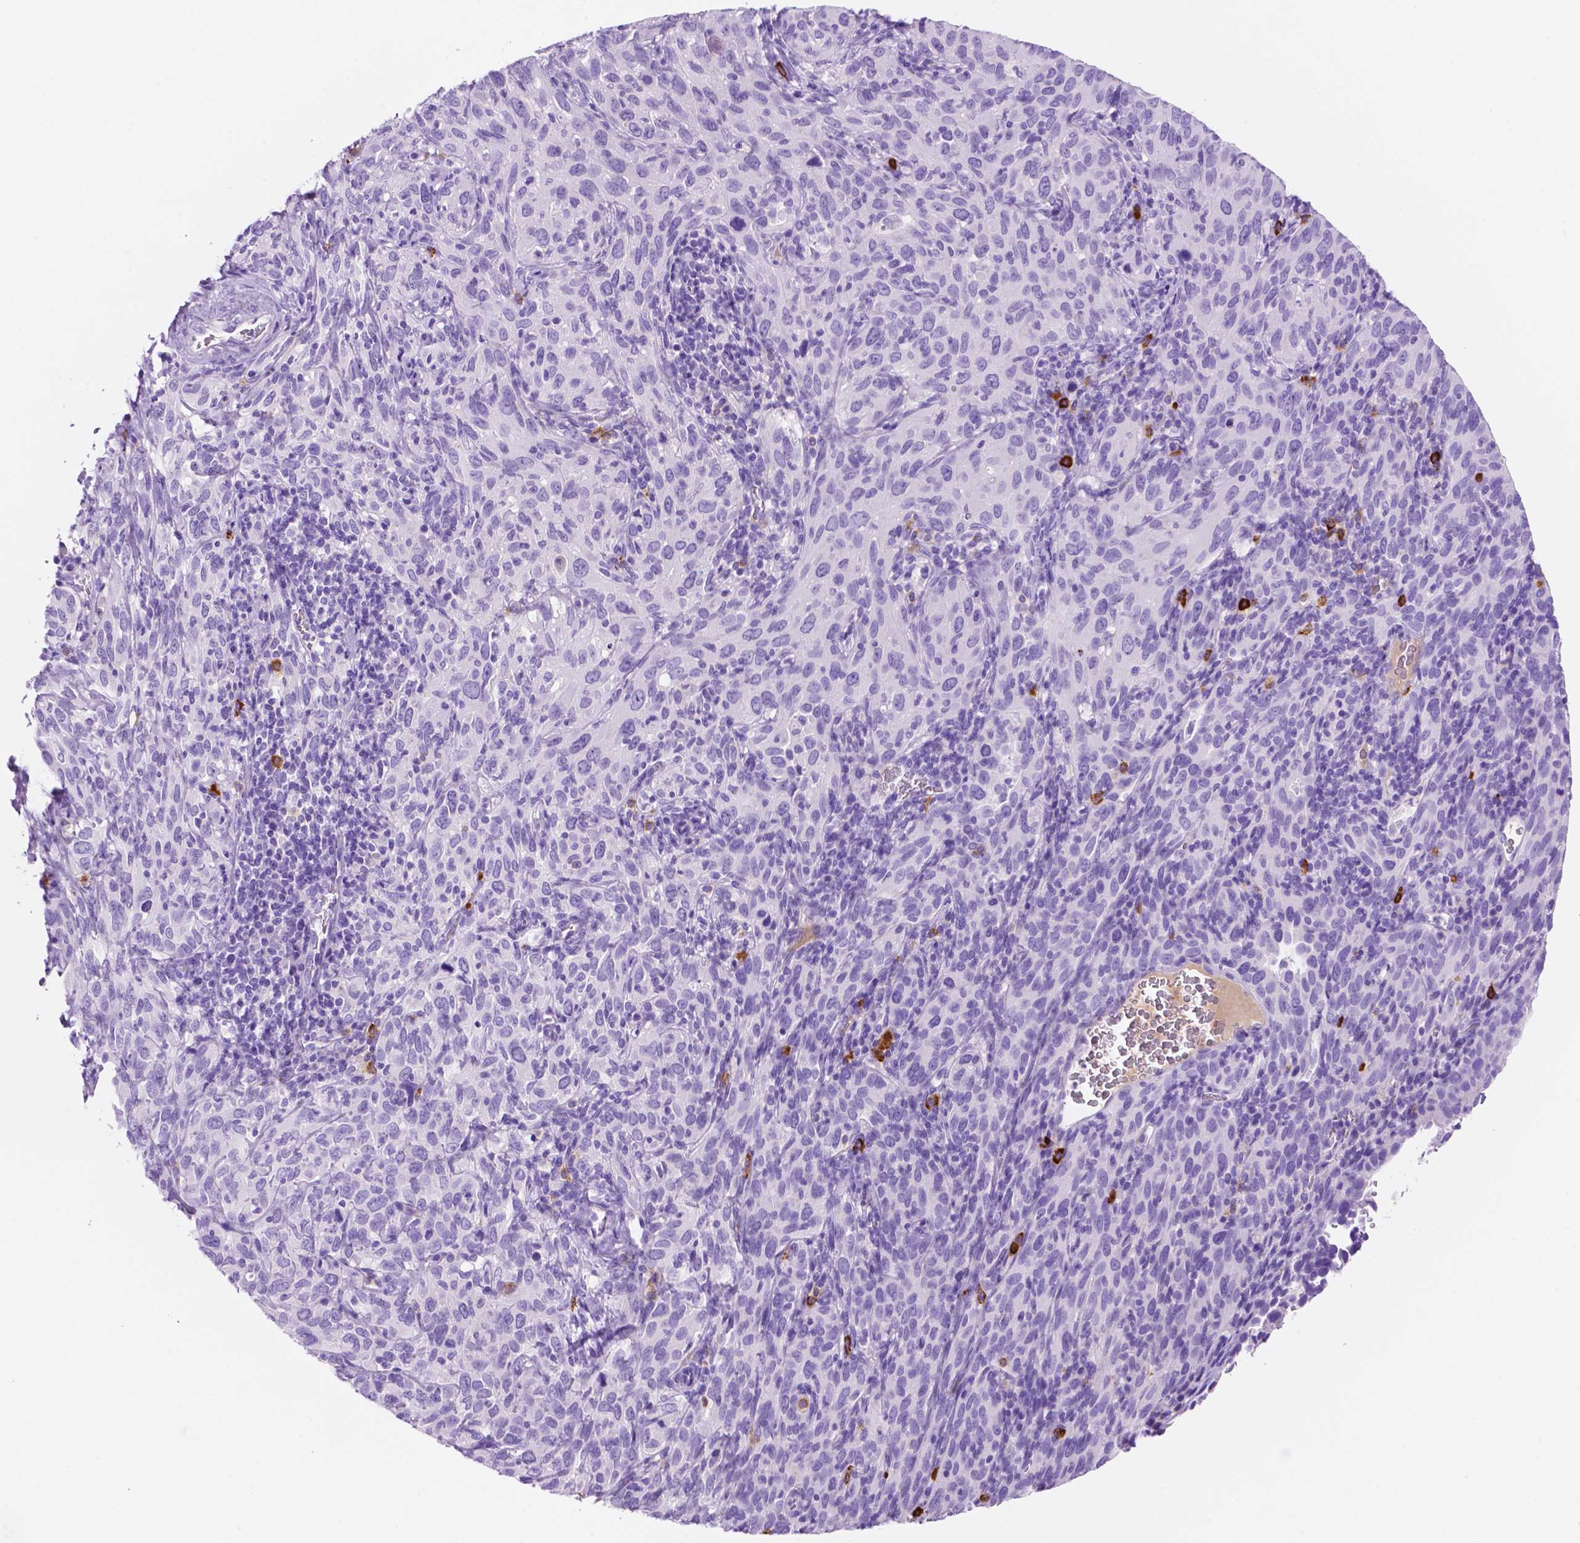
{"staining": {"intensity": "negative", "quantity": "none", "location": "none"}, "tissue": "cervical cancer", "cell_type": "Tumor cells", "image_type": "cancer", "snomed": [{"axis": "morphology", "description": "Normal tissue, NOS"}, {"axis": "morphology", "description": "Squamous cell carcinoma, NOS"}, {"axis": "topography", "description": "Cervix"}], "caption": "There is no significant positivity in tumor cells of cervical cancer (squamous cell carcinoma). (Stains: DAB immunohistochemistry (IHC) with hematoxylin counter stain, Microscopy: brightfield microscopy at high magnification).", "gene": "FOXB2", "patient": {"sex": "female", "age": 51}}